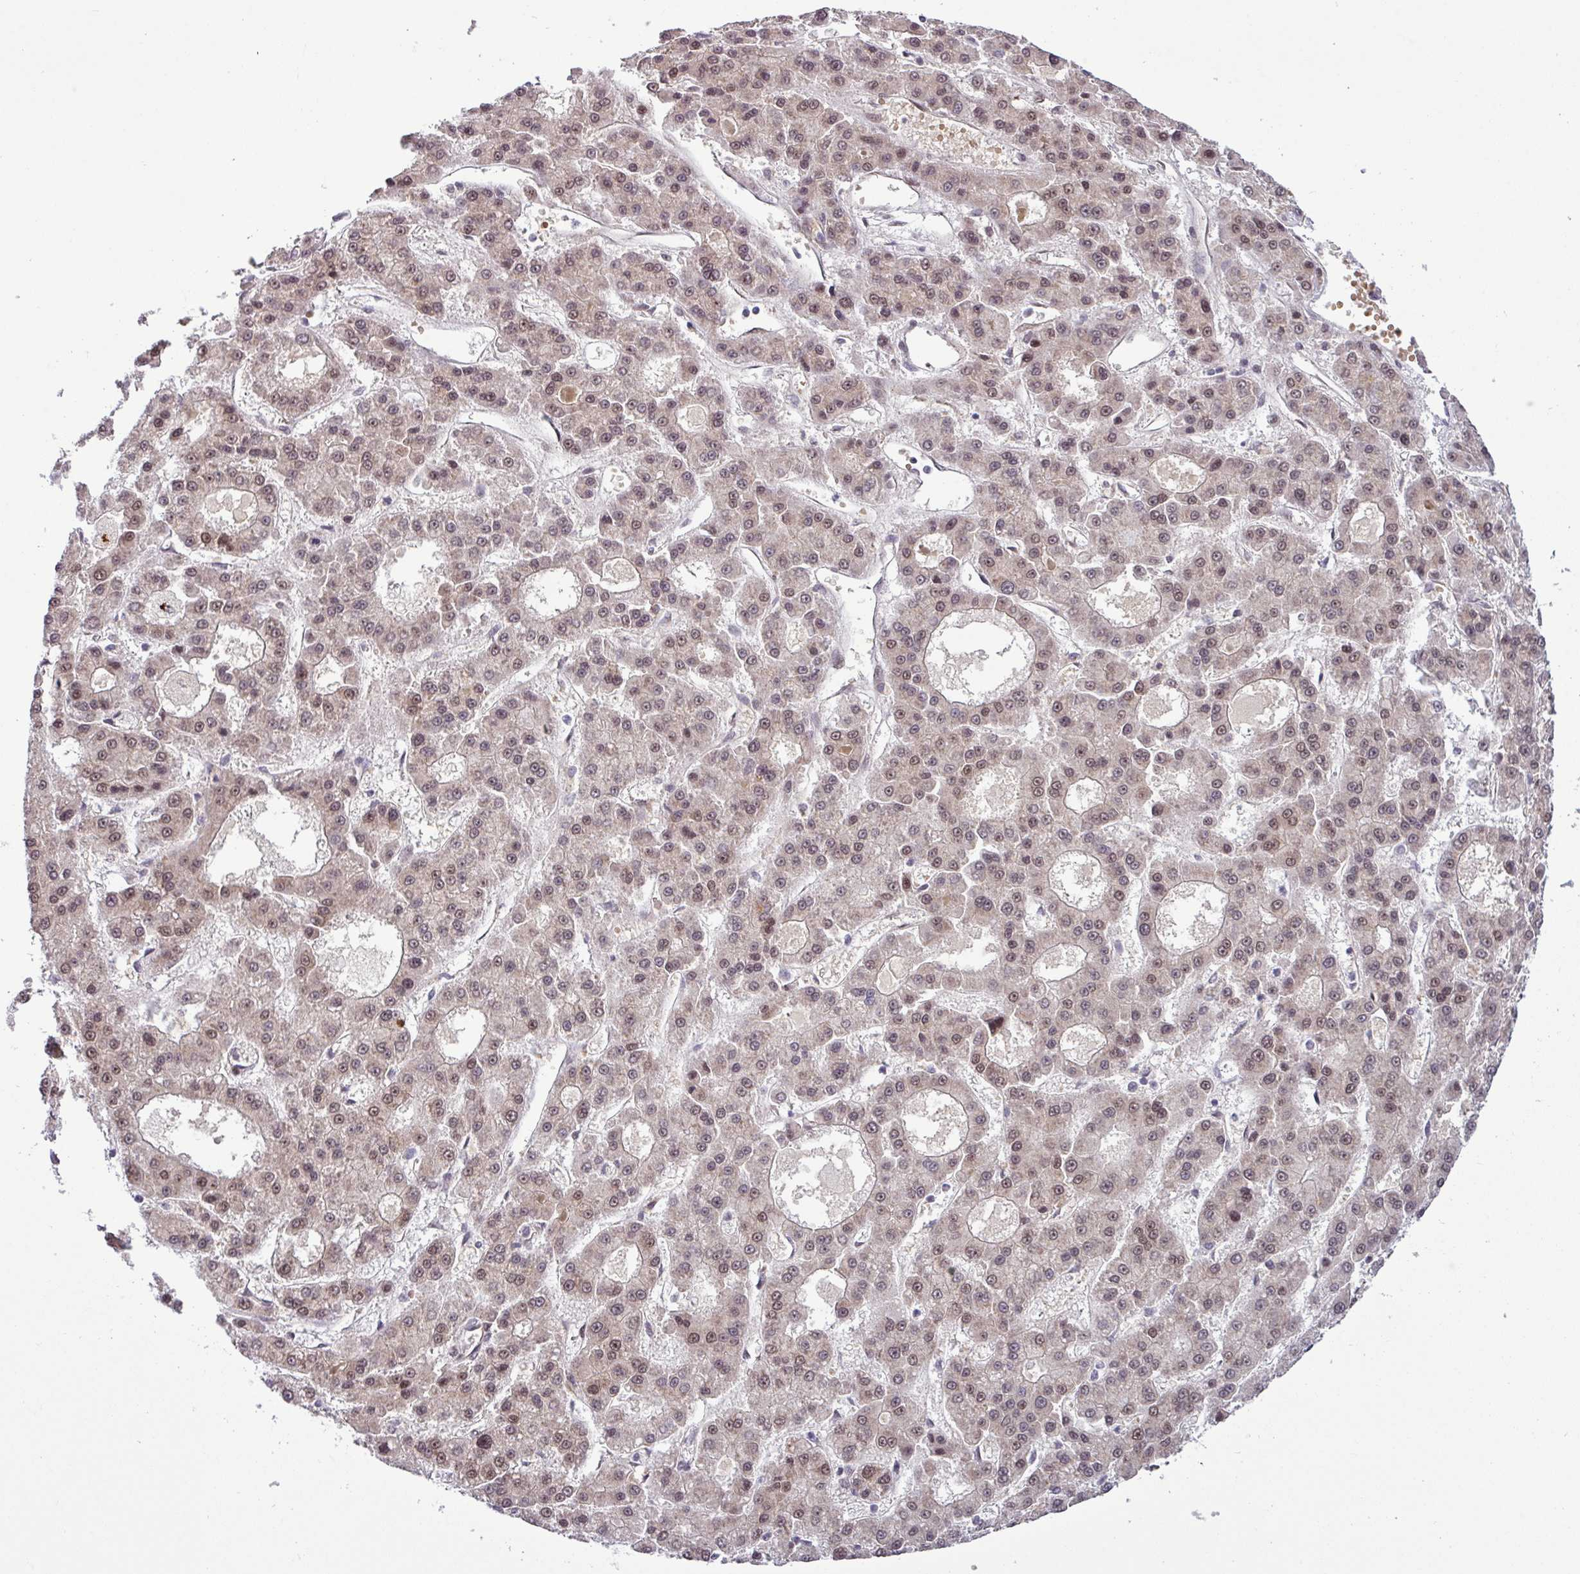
{"staining": {"intensity": "moderate", "quantity": "25%-75%", "location": "nuclear"}, "tissue": "liver cancer", "cell_type": "Tumor cells", "image_type": "cancer", "snomed": [{"axis": "morphology", "description": "Carcinoma, Hepatocellular, NOS"}, {"axis": "topography", "description": "Liver"}], "caption": "The image reveals staining of liver cancer, revealing moderate nuclear protein positivity (brown color) within tumor cells. (IHC, brightfield microscopy, high magnification).", "gene": "C7orf50", "patient": {"sex": "male", "age": 70}}